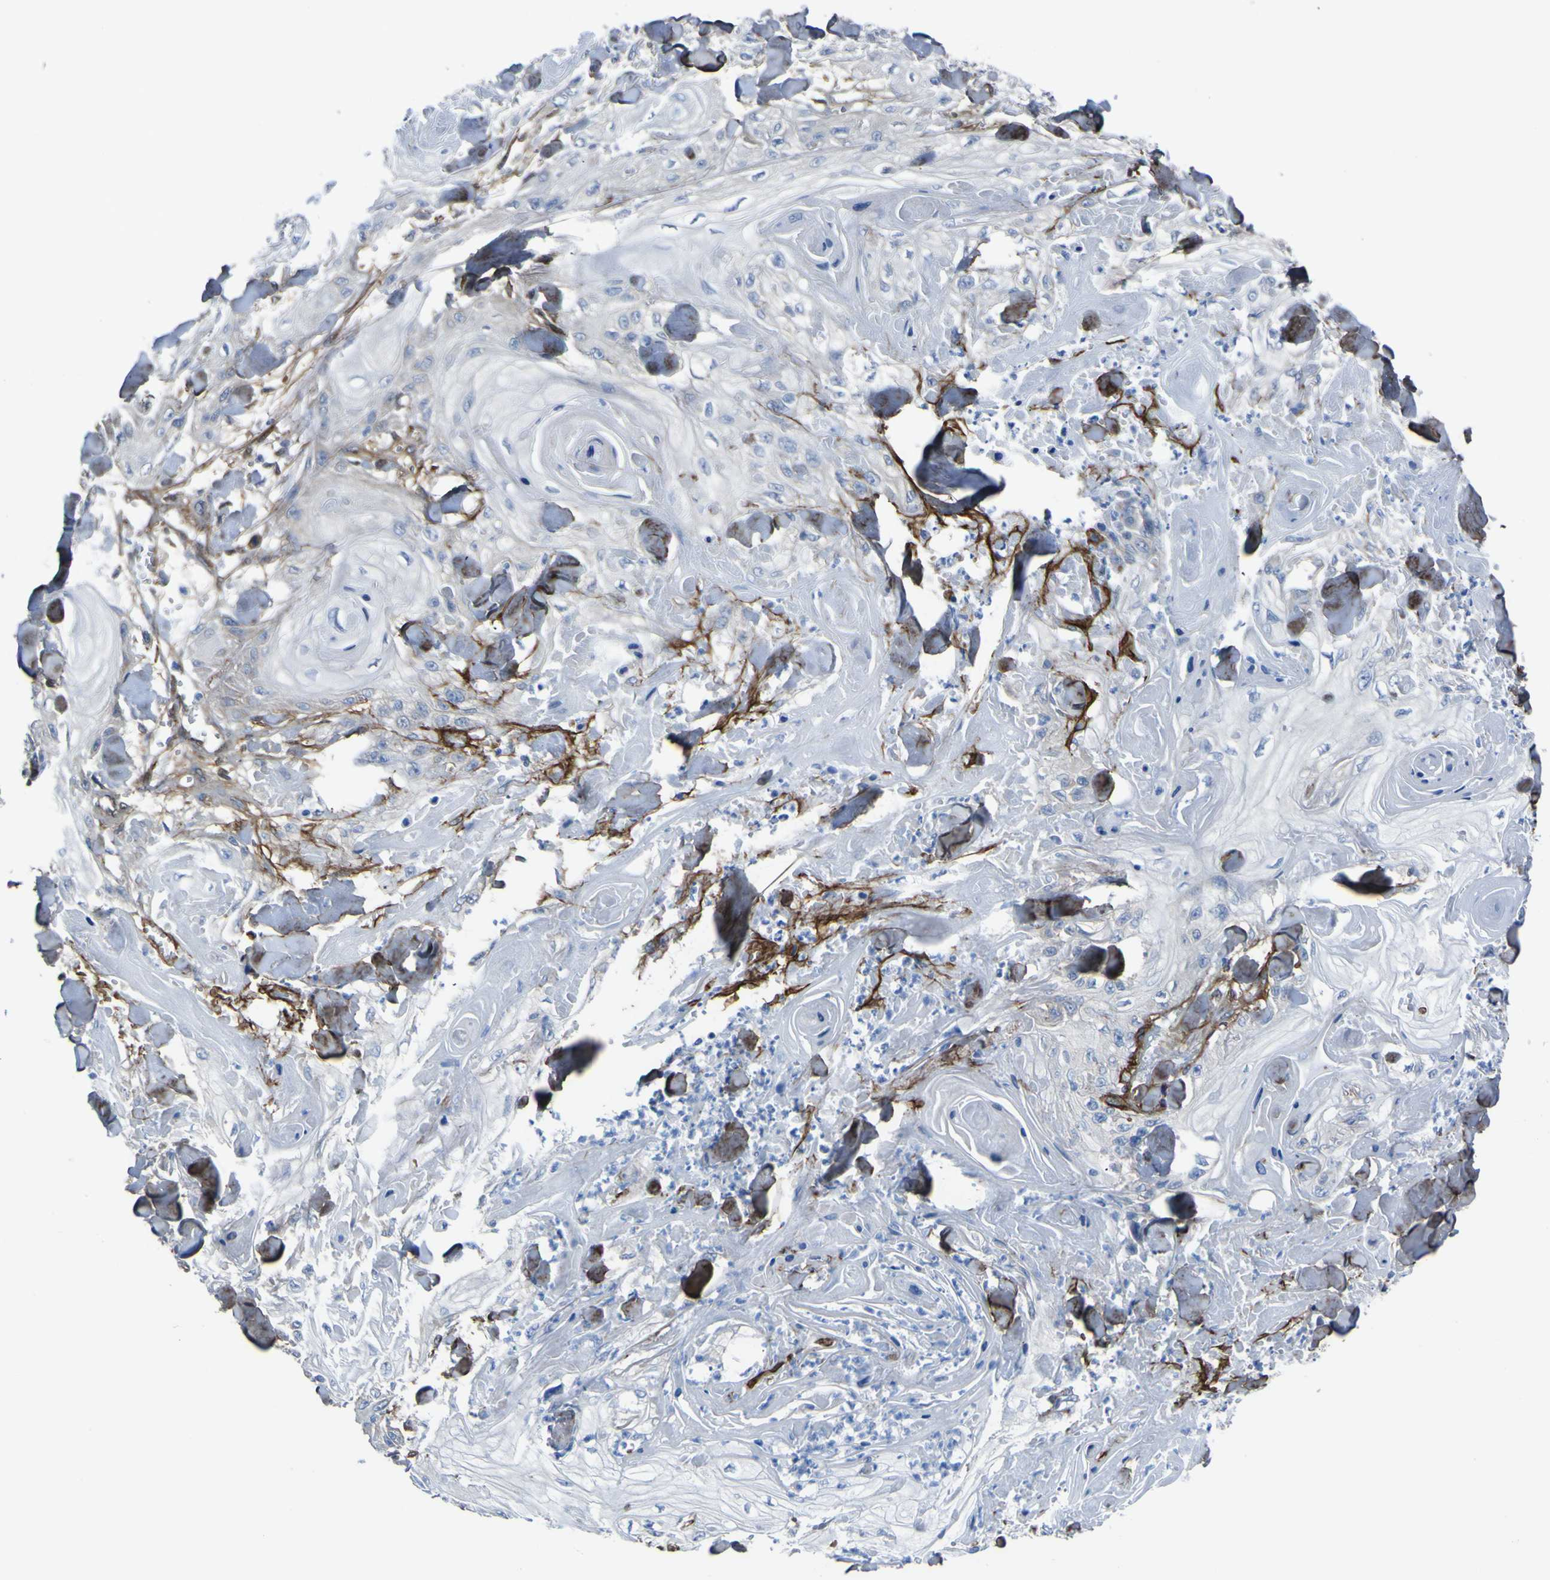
{"staining": {"intensity": "negative", "quantity": "none", "location": "none"}, "tissue": "skin cancer", "cell_type": "Tumor cells", "image_type": "cancer", "snomed": [{"axis": "morphology", "description": "Squamous cell carcinoma, NOS"}, {"axis": "topography", "description": "Skin"}], "caption": "The photomicrograph reveals no staining of tumor cells in skin squamous cell carcinoma.", "gene": "LRRN1", "patient": {"sex": "male", "age": 74}}